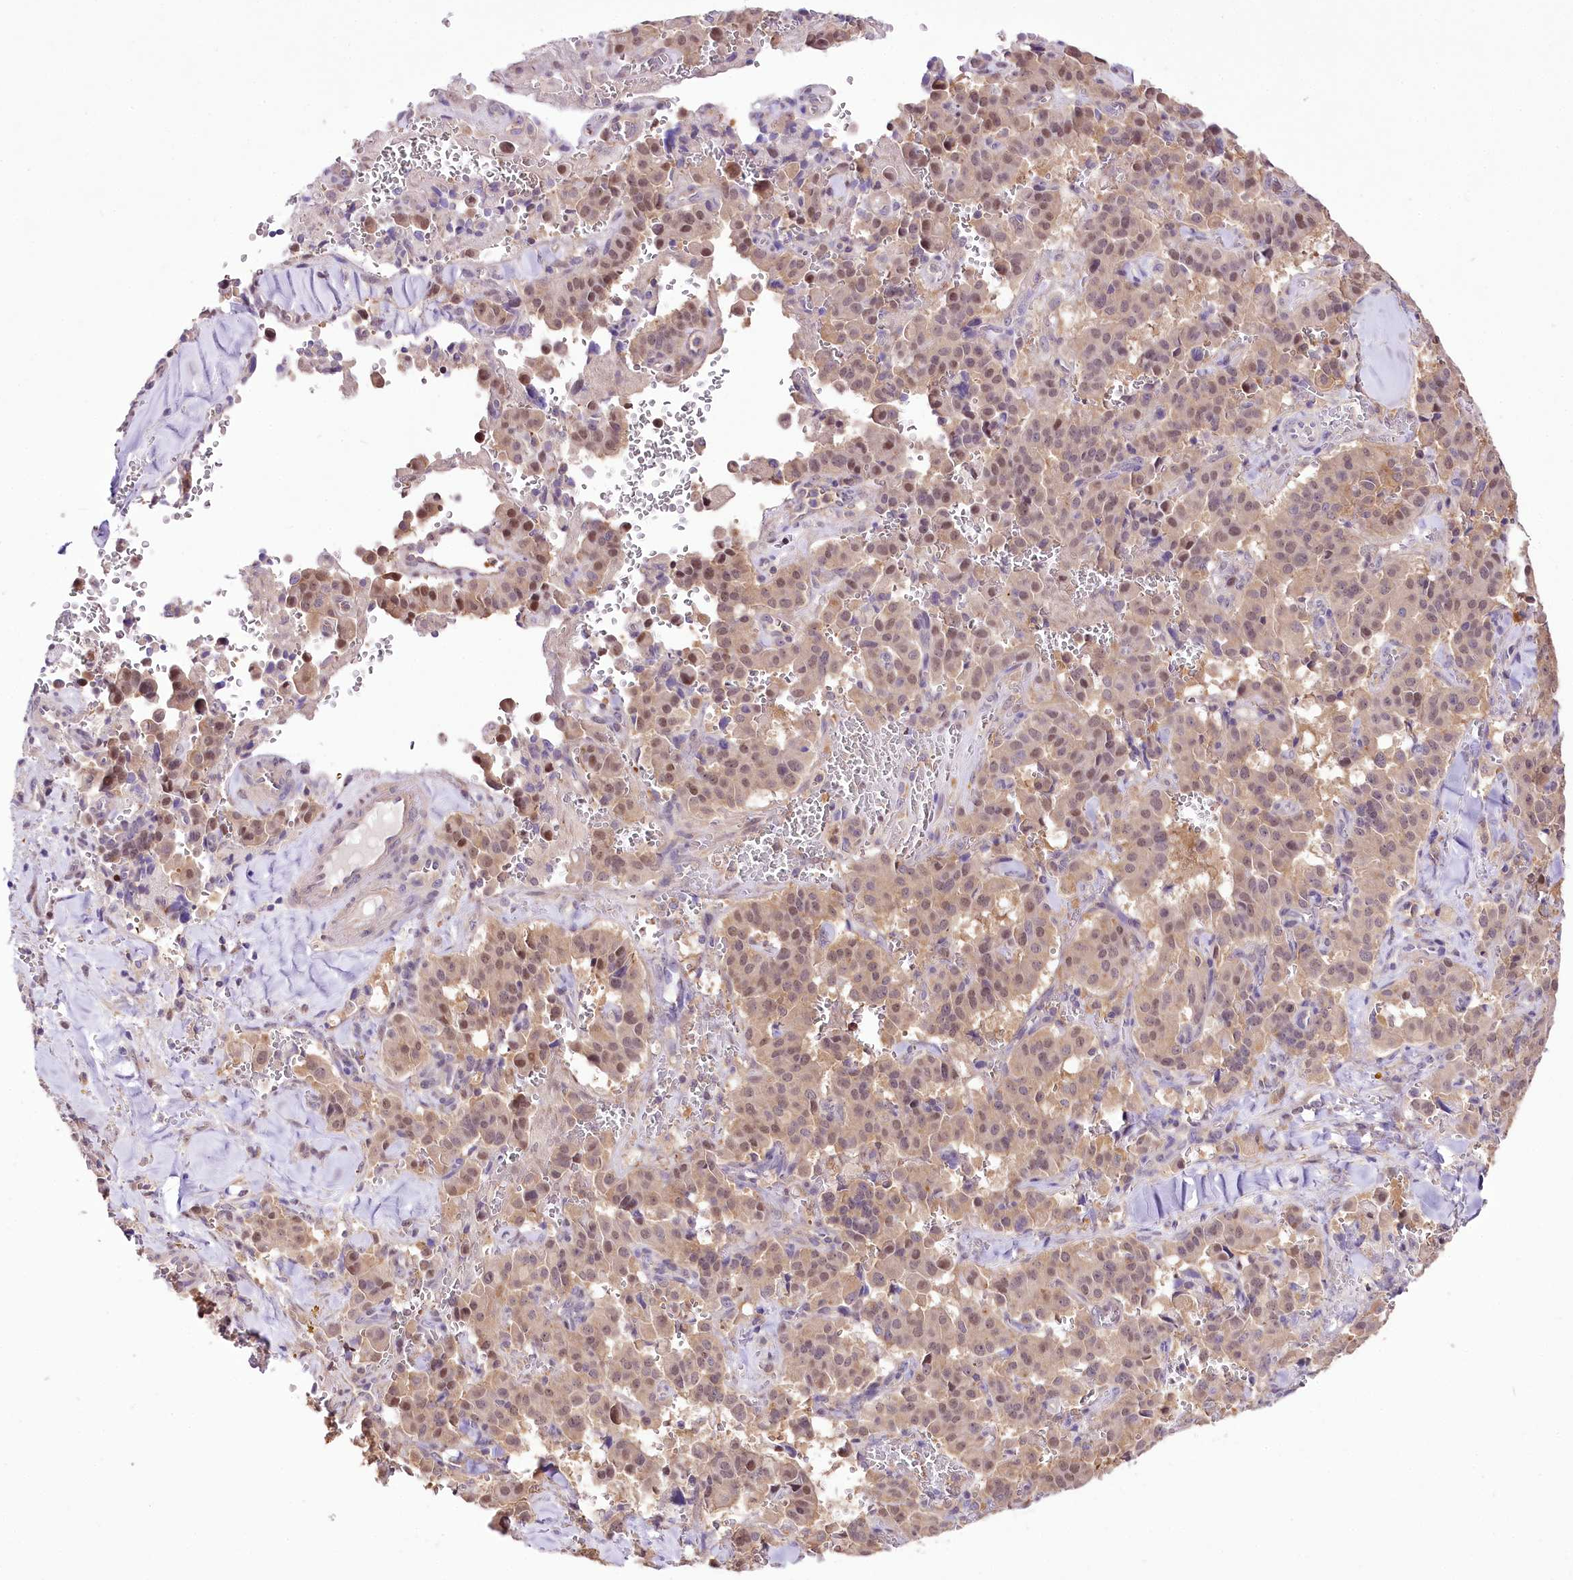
{"staining": {"intensity": "weak", "quantity": ">75%", "location": "cytoplasmic/membranous,nuclear"}, "tissue": "pancreatic cancer", "cell_type": "Tumor cells", "image_type": "cancer", "snomed": [{"axis": "morphology", "description": "Adenocarcinoma, NOS"}, {"axis": "topography", "description": "Pancreas"}], "caption": "Brown immunohistochemical staining in pancreatic cancer (adenocarcinoma) displays weak cytoplasmic/membranous and nuclear staining in about >75% of tumor cells. (brown staining indicates protein expression, while blue staining denotes nuclei).", "gene": "UGP2", "patient": {"sex": "male", "age": 65}}